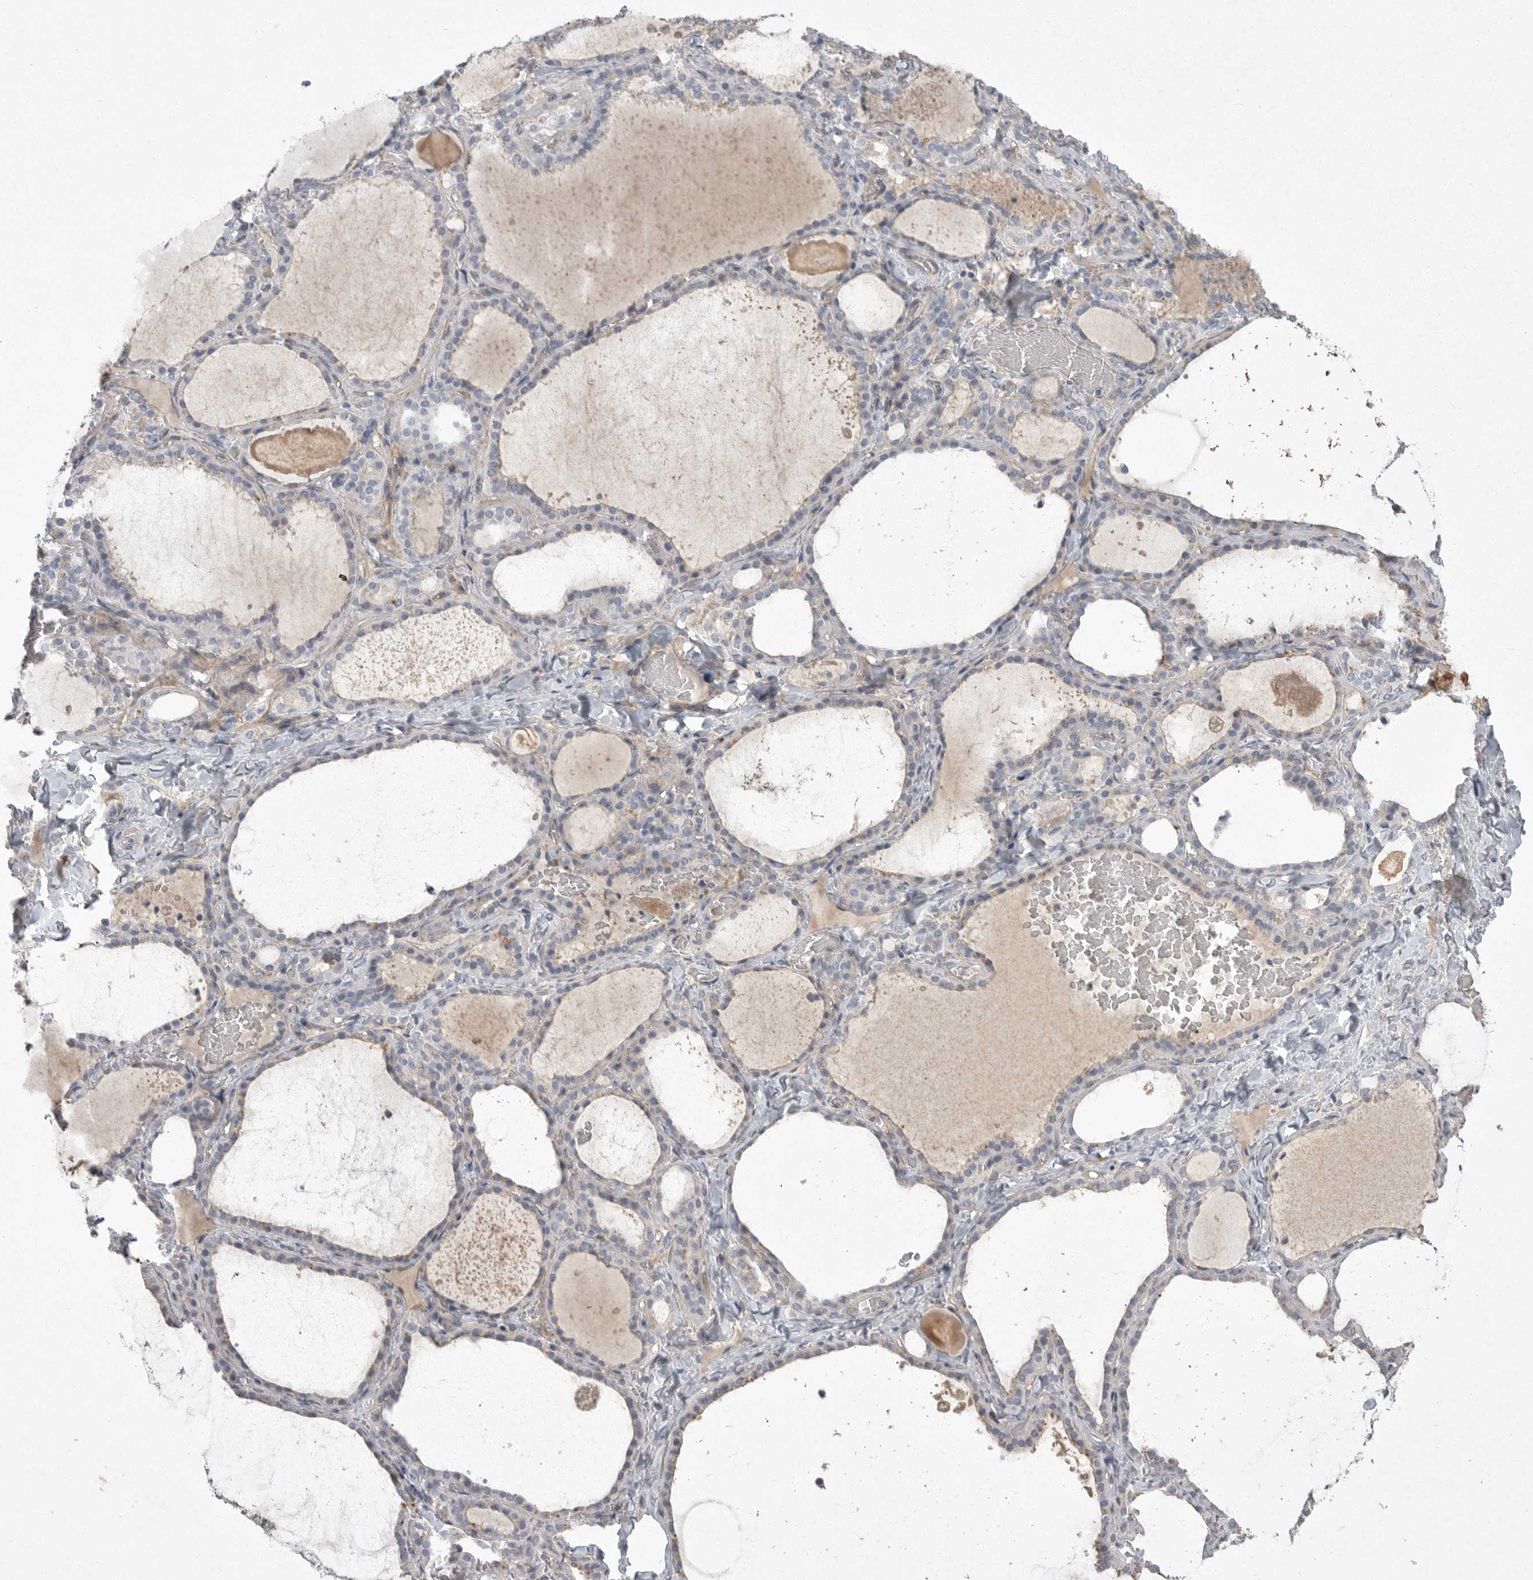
{"staining": {"intensity": "weak", "quantity": "<25%", "location": "cytoplasmic/membranous"}, "tissue": "thyroid gland", "cell_type": "Glandular cells", "image_type": "normal", "snomed": [{"axis": "morphology", "description": "Normal tissue, NOS"}, {"axis": "topography", "description": "Thyroid gland"}], "caption": "Human thyroid gland stained for a protein using immunohistochemistry demonstrates no expression in glandular cells.", "gene": "VANGL2", "patient": {"sex": "female", "age": 22}}